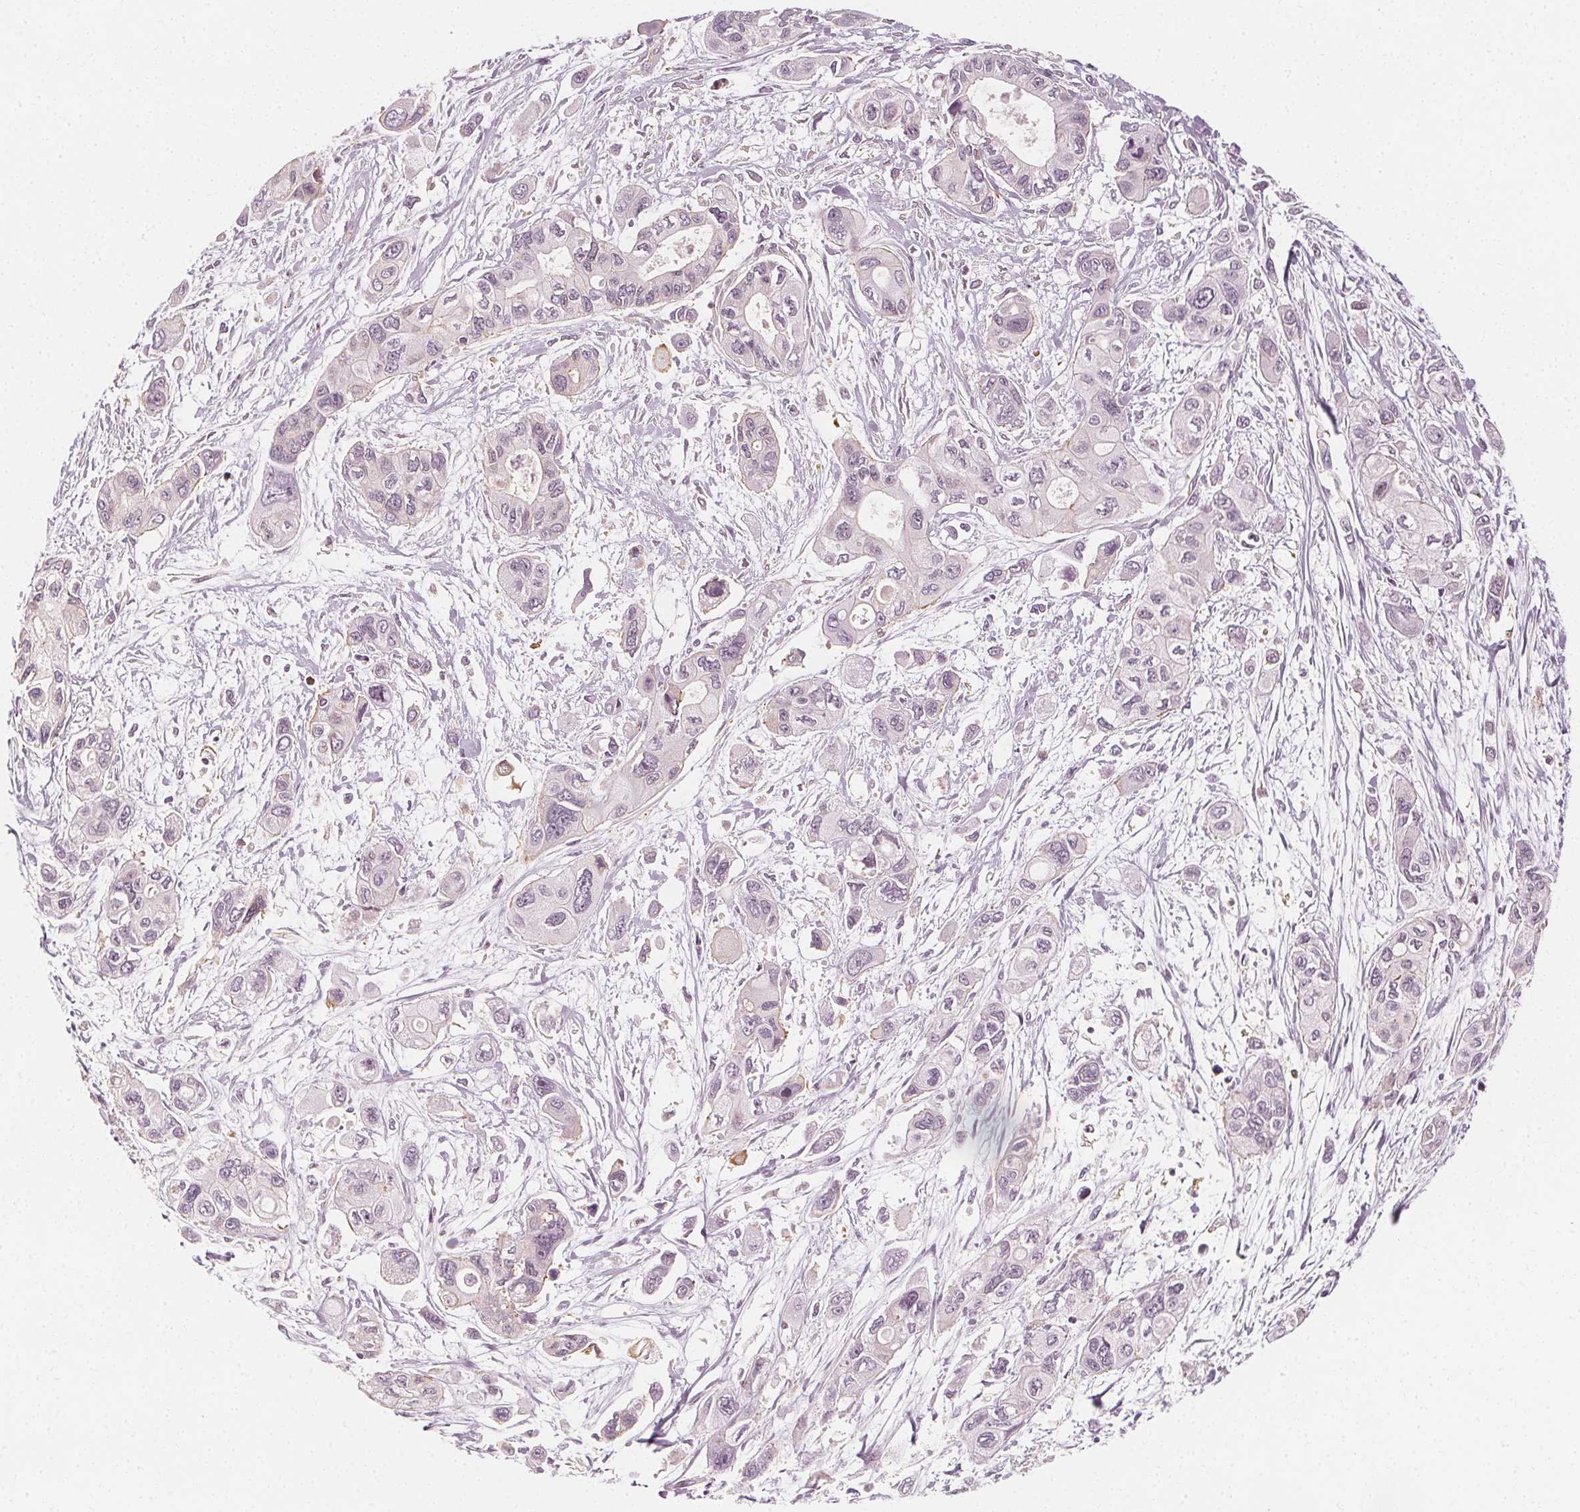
{"staining": {"intensity": "negative", "quantity": "none", "location": "none"}, "tissue": "pancreatic cancer", "cell_type": "Tumor cells", "image_type": "cancer", "snomed": [{"axis": "morphology", "description": "Adenocarcinoma, NOS"}, {"axis": "topography", "description": "Pancreas"}], "caption": "An image of pancreatic adenocarcinoma stained for a protein demonstrates no brown staining in tumor cells.", "gene": "ARHGAP26", "patient": {"sex": "female", "age": 47}}